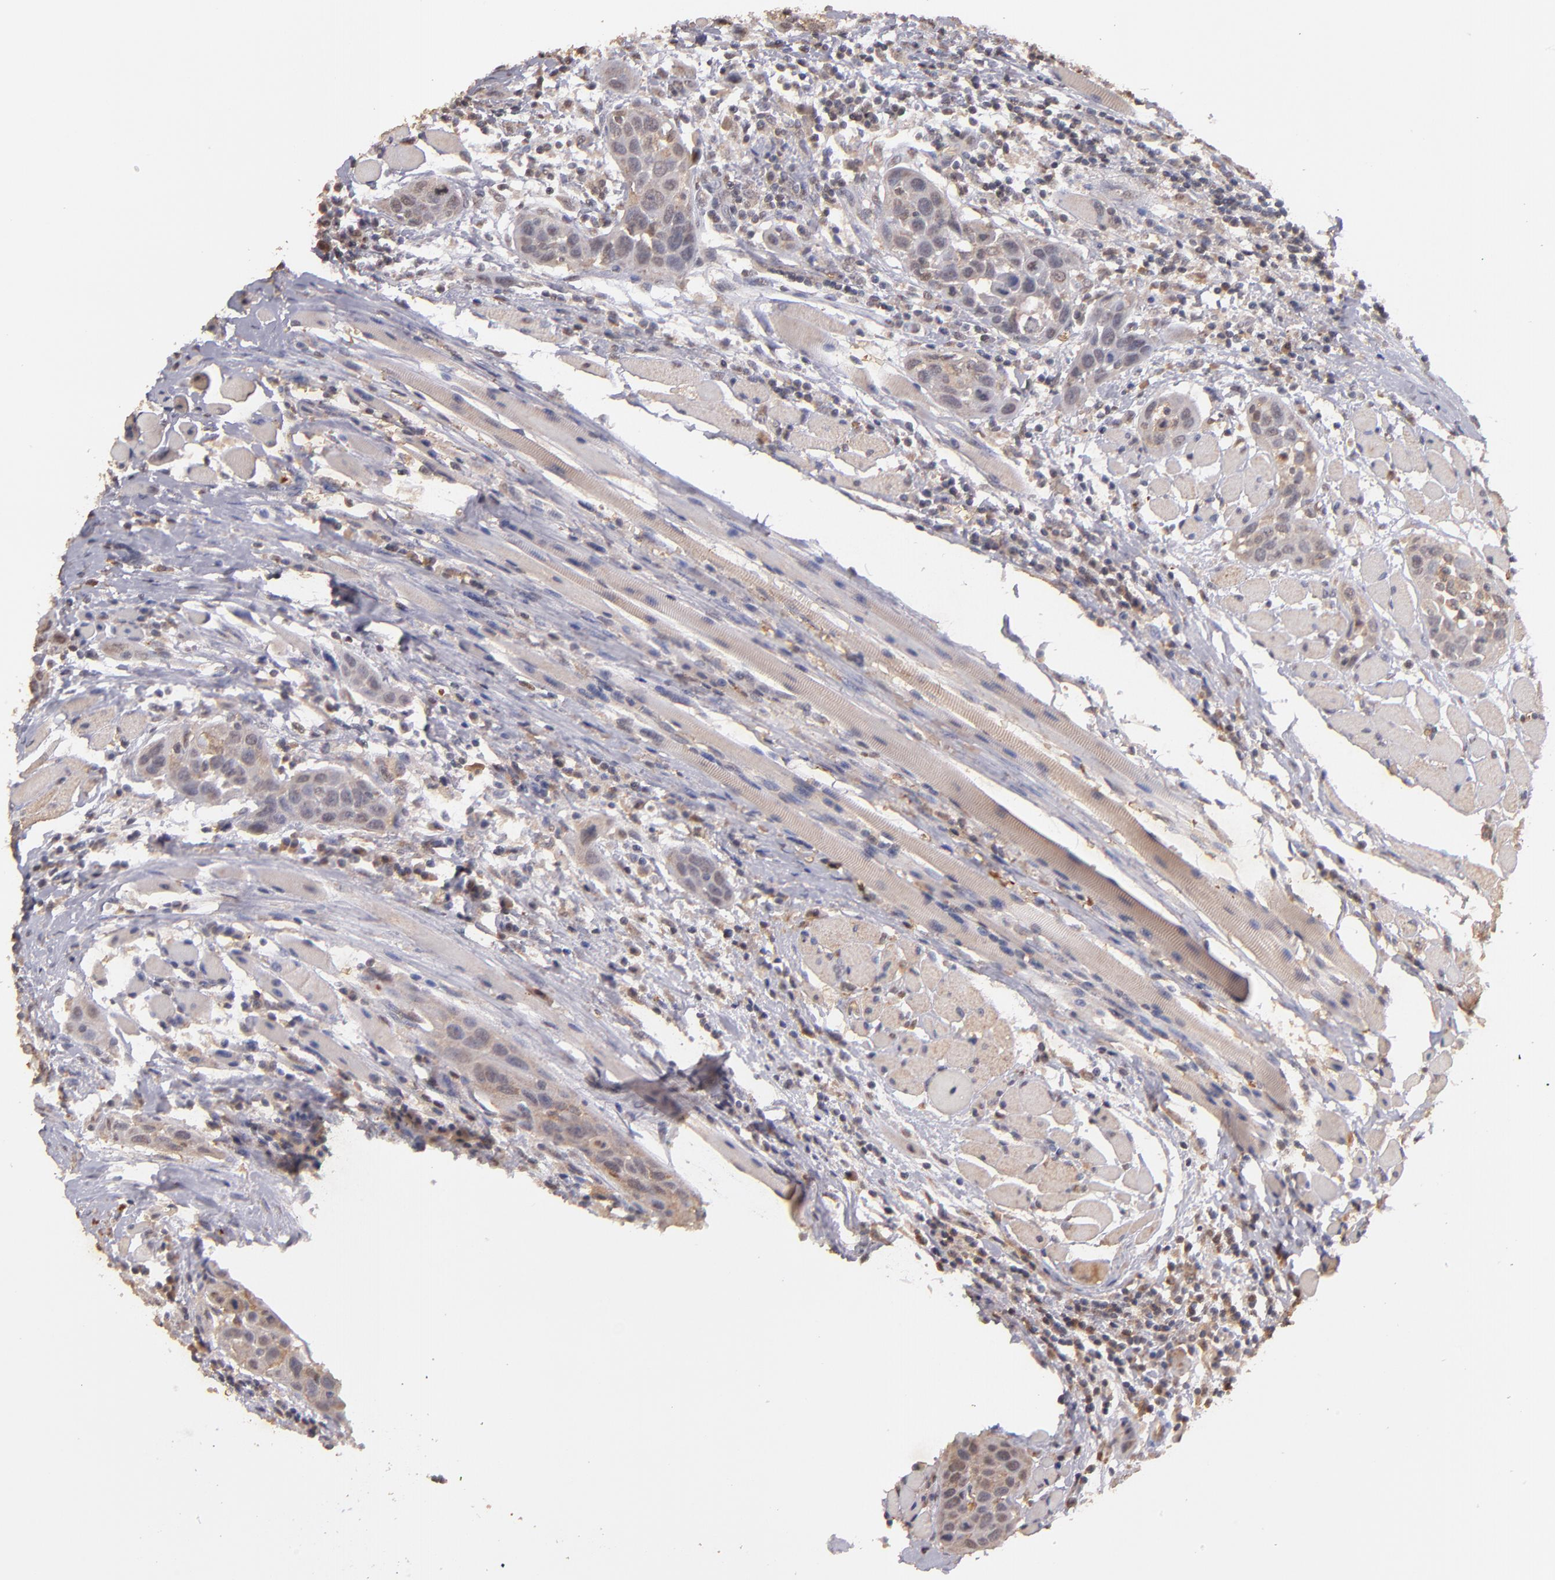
{"staining": {"intensity": "weak", "quantity": ">75%", "location": "cytoplasmic/membranous"}, "tissue": "head and neck cancer", "cell_type": "Tumor cells", "image_type": "cancer", "snomed": [{"axis": "morphology", "description": "Squamous cell carcinoma, NOS"}, {"axis": "topography", "description": "Oral tissue"}, {"axis": "topography", "description": "Head-Neck"}], "caption": "This histopathology image reveals head and neck cancer (squamous cell carcinoma) stained with immunohistochemistry to label a protein in brown. The cytoplasmic/membranous of tumor cells show weak positivity for the protein. Nuclei are counter-stained blue.", "gene": "SERPINC1", "patient": {"sex": "female", "age": 50}}